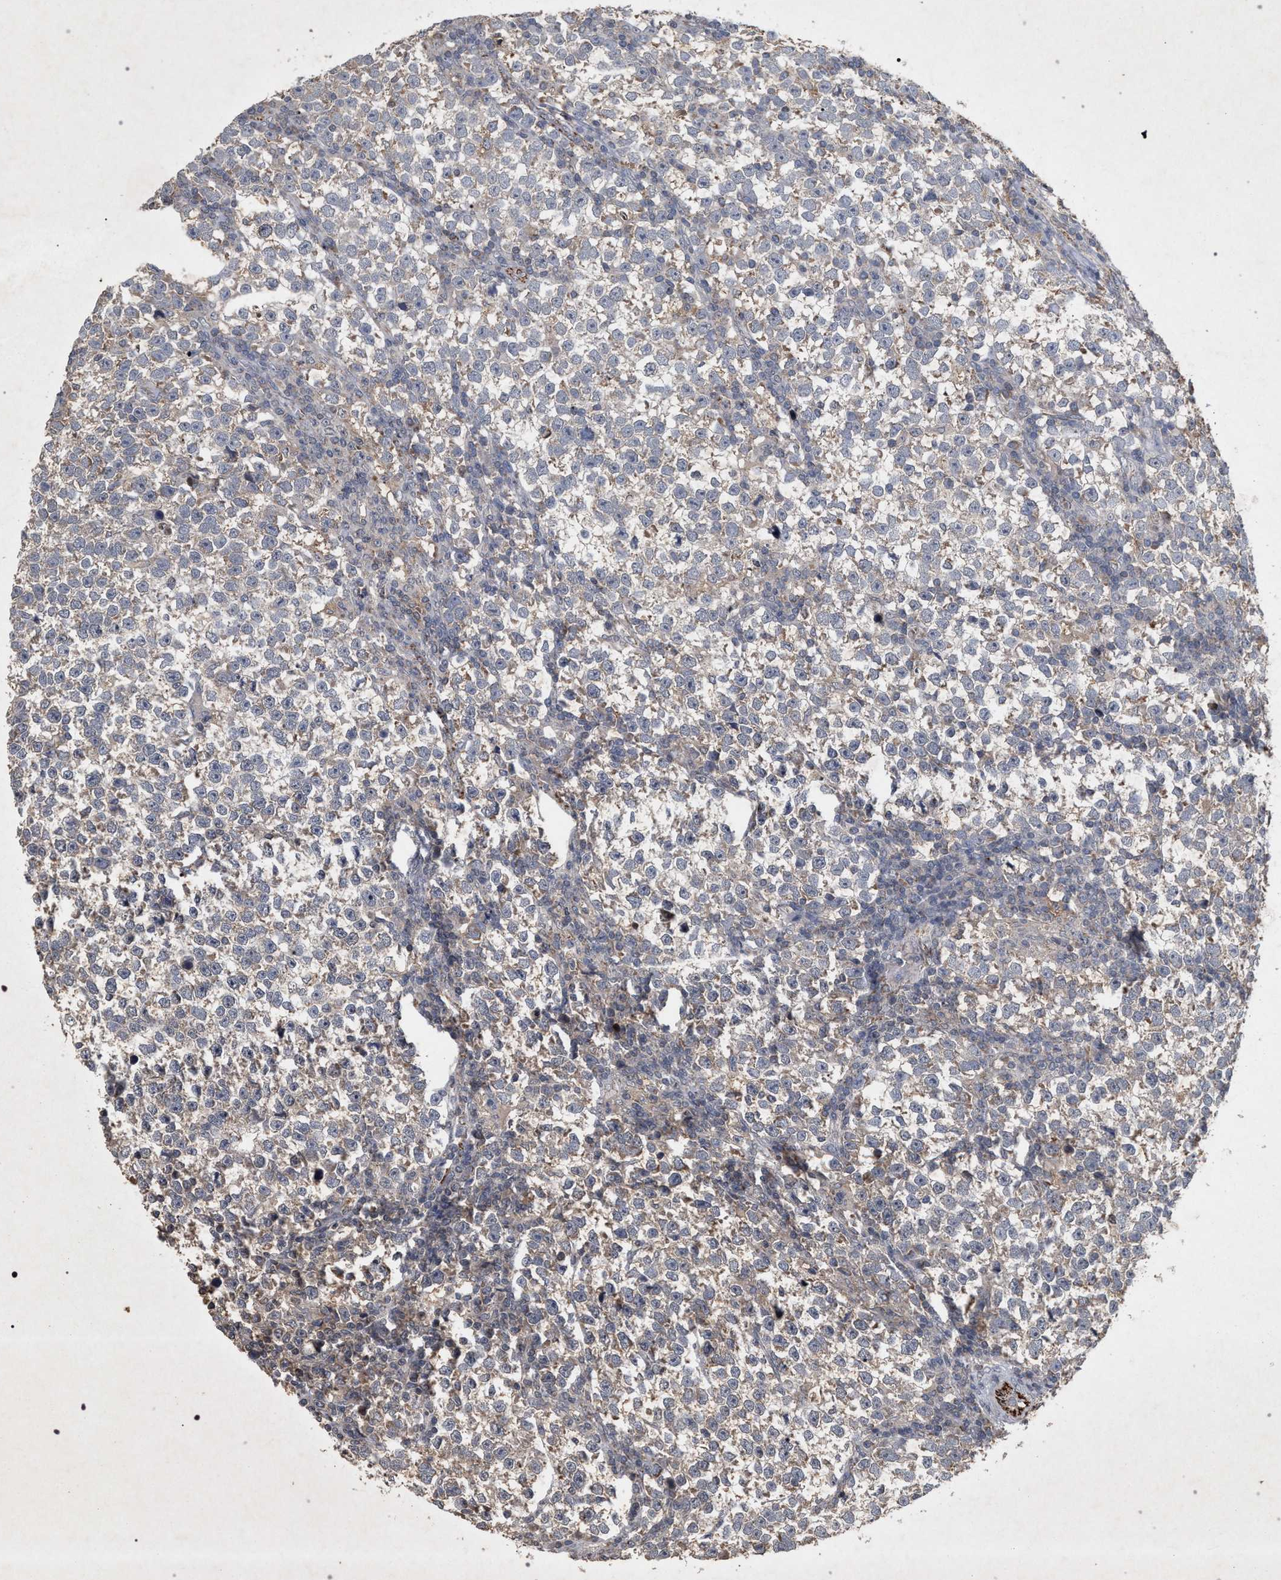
{"staining": {"intensity": "negative", "quantity": "none", "location": "none"}, "tissue": "testis cancer", "cell_type": "Tumor cells", "image_type": "cancer", "snomed": [{"axis": "morphology", "description": "Normal tissue, NOS"}, {"axis": "morphology", "description": "Seminoma, NOS"}, {"axis": "topography", "description": "Testis"}], "caption": "Seminoma (testis) was stained to show a protein in brown. There is no significant staining in tumor cells.", "gene": "PKD2L1", "patient": {"sex": "male", "age": 43}}